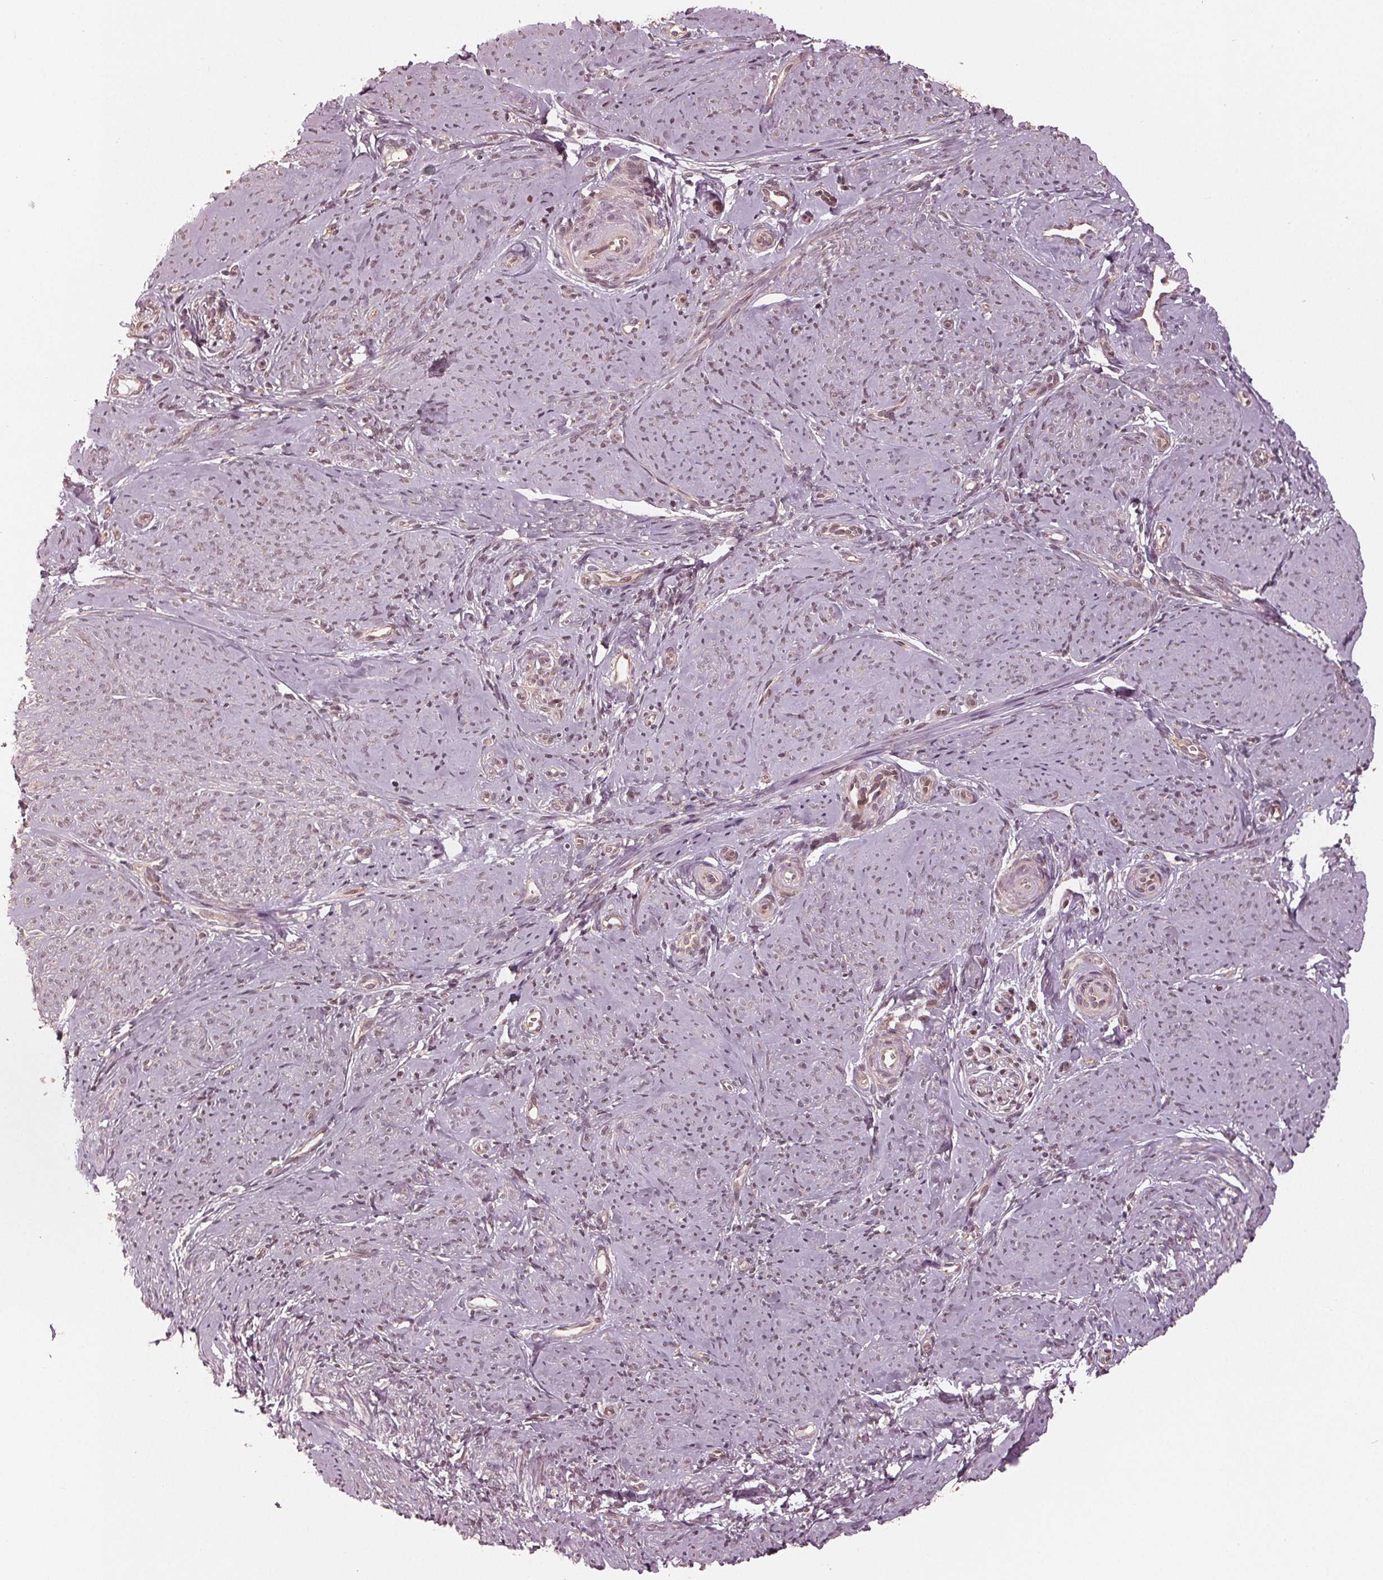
{"staining": {"intensity": "weak", "quantity": "<25%", "location": "cytoplasmic/membranous,nuclear"}, "tissue": "smooth muscle", "cell_type": "Smooth muscle cells", "image_type": "normal", "snomed": [{"axis": "morphology", "description": "Normal tissue, NOS"}, {"axis": "topography", "description": "Smooth muscle"}], "caption": "An IHC image of unremarkable smooth muscle is shown. There is no staining in smooth muscle cells of smooth muscle.", "gene": "ZNF471", "patient": {"sex": "female", "age": 48}}